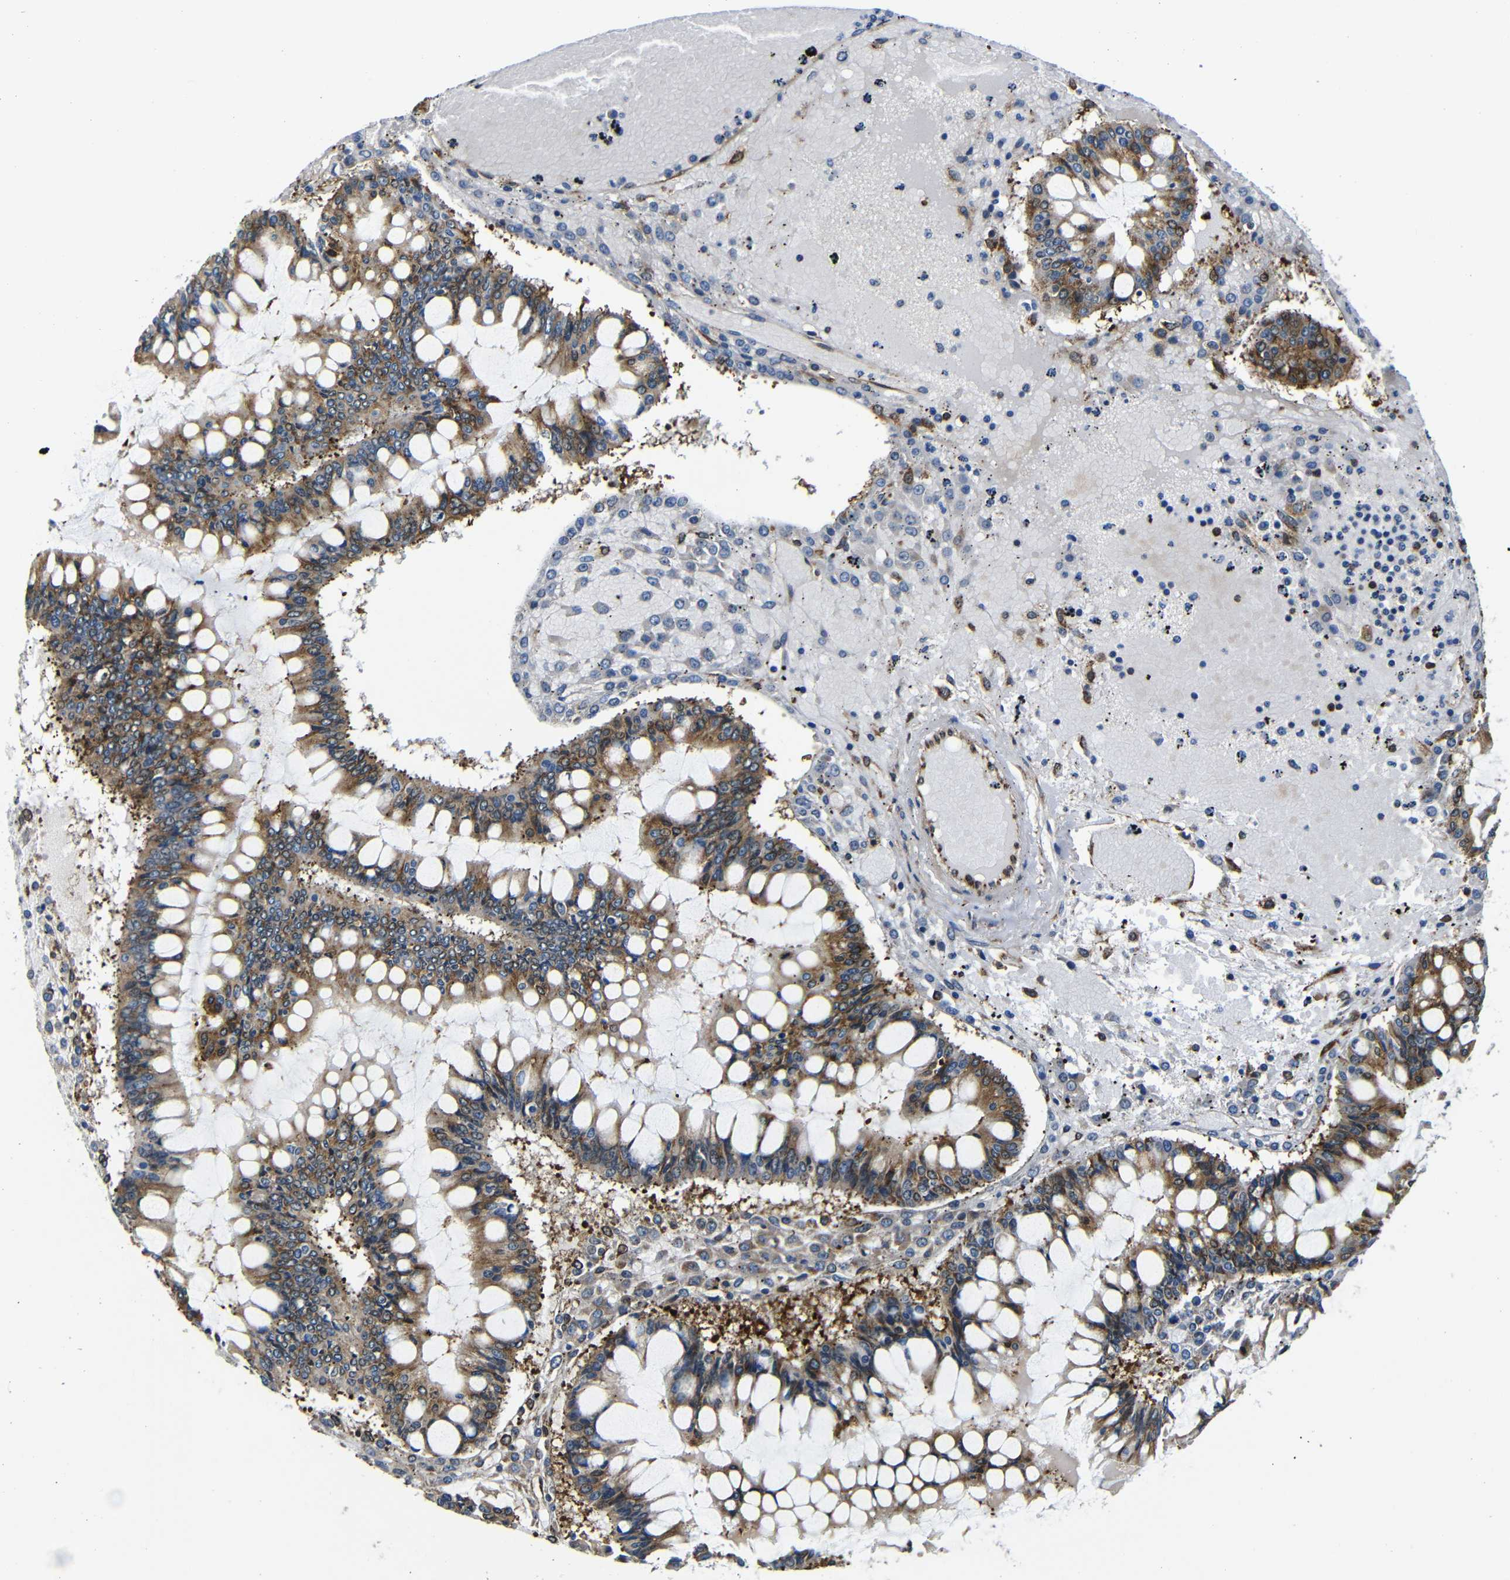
{"staining": {"intensity": "moderate", "quantity": ">75%", "location": "cytoplasmic/membranous"}, "tissue": "ovarian cancer", "cell_type": "Tumor cells", "image_type": "cancer", "snomed": [{"axis": "morphology", "description": "Cystadenocarcinoma, mucinous, NOS"}, {"axis": "topography", "description": "Ovary"}], "caption": "Ovarian cancer tissue shows moderate cytoplasmic/membranous positivity in approximately >75% of tumor cells, visualized by immunohistochemistry.", "gene": "ABCE1", "patient": {"sex": "female", "age": 73}}